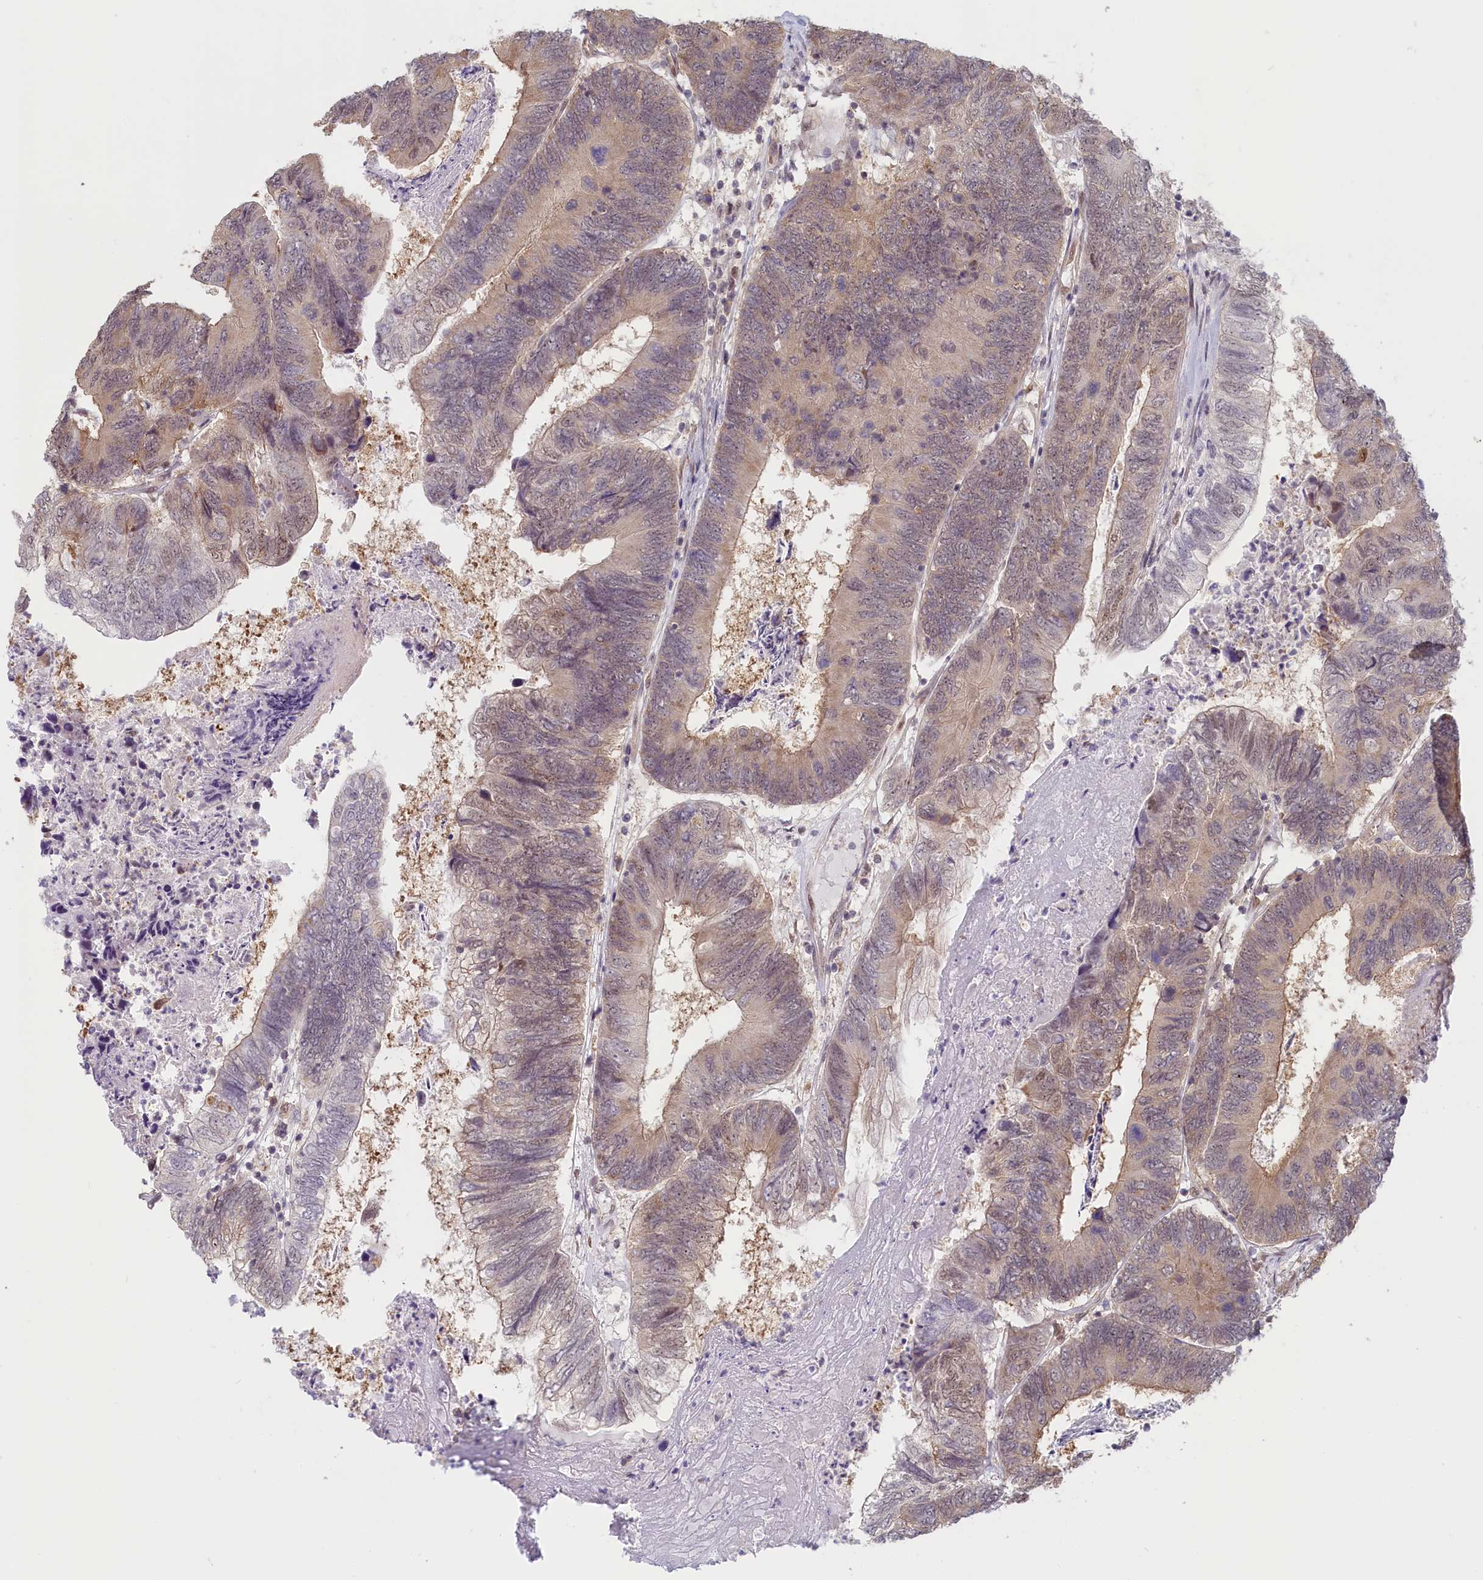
{"staining": {"intensity": "weak", "quantity": "25%-75%", "location": "cytoplasmic/membranous,nuclear"}, "tissue": "colorectal cancer", "cell_type": "Tumor cells", "image_type": "cancer", "snomed": [{"axis": "morphology", "description": "Adenocarcinoma, NOS"}, {"axis": "topography", "description": "Colon"}], "caption": "Tumor cells exhibit weak cytoplasmic/membranous and nuclear staining in about 25%-75% of cells in adenocarcinoma (colorectal).", "gene": "C19orf44", "patient": {"sex": "female", "age": 67}}